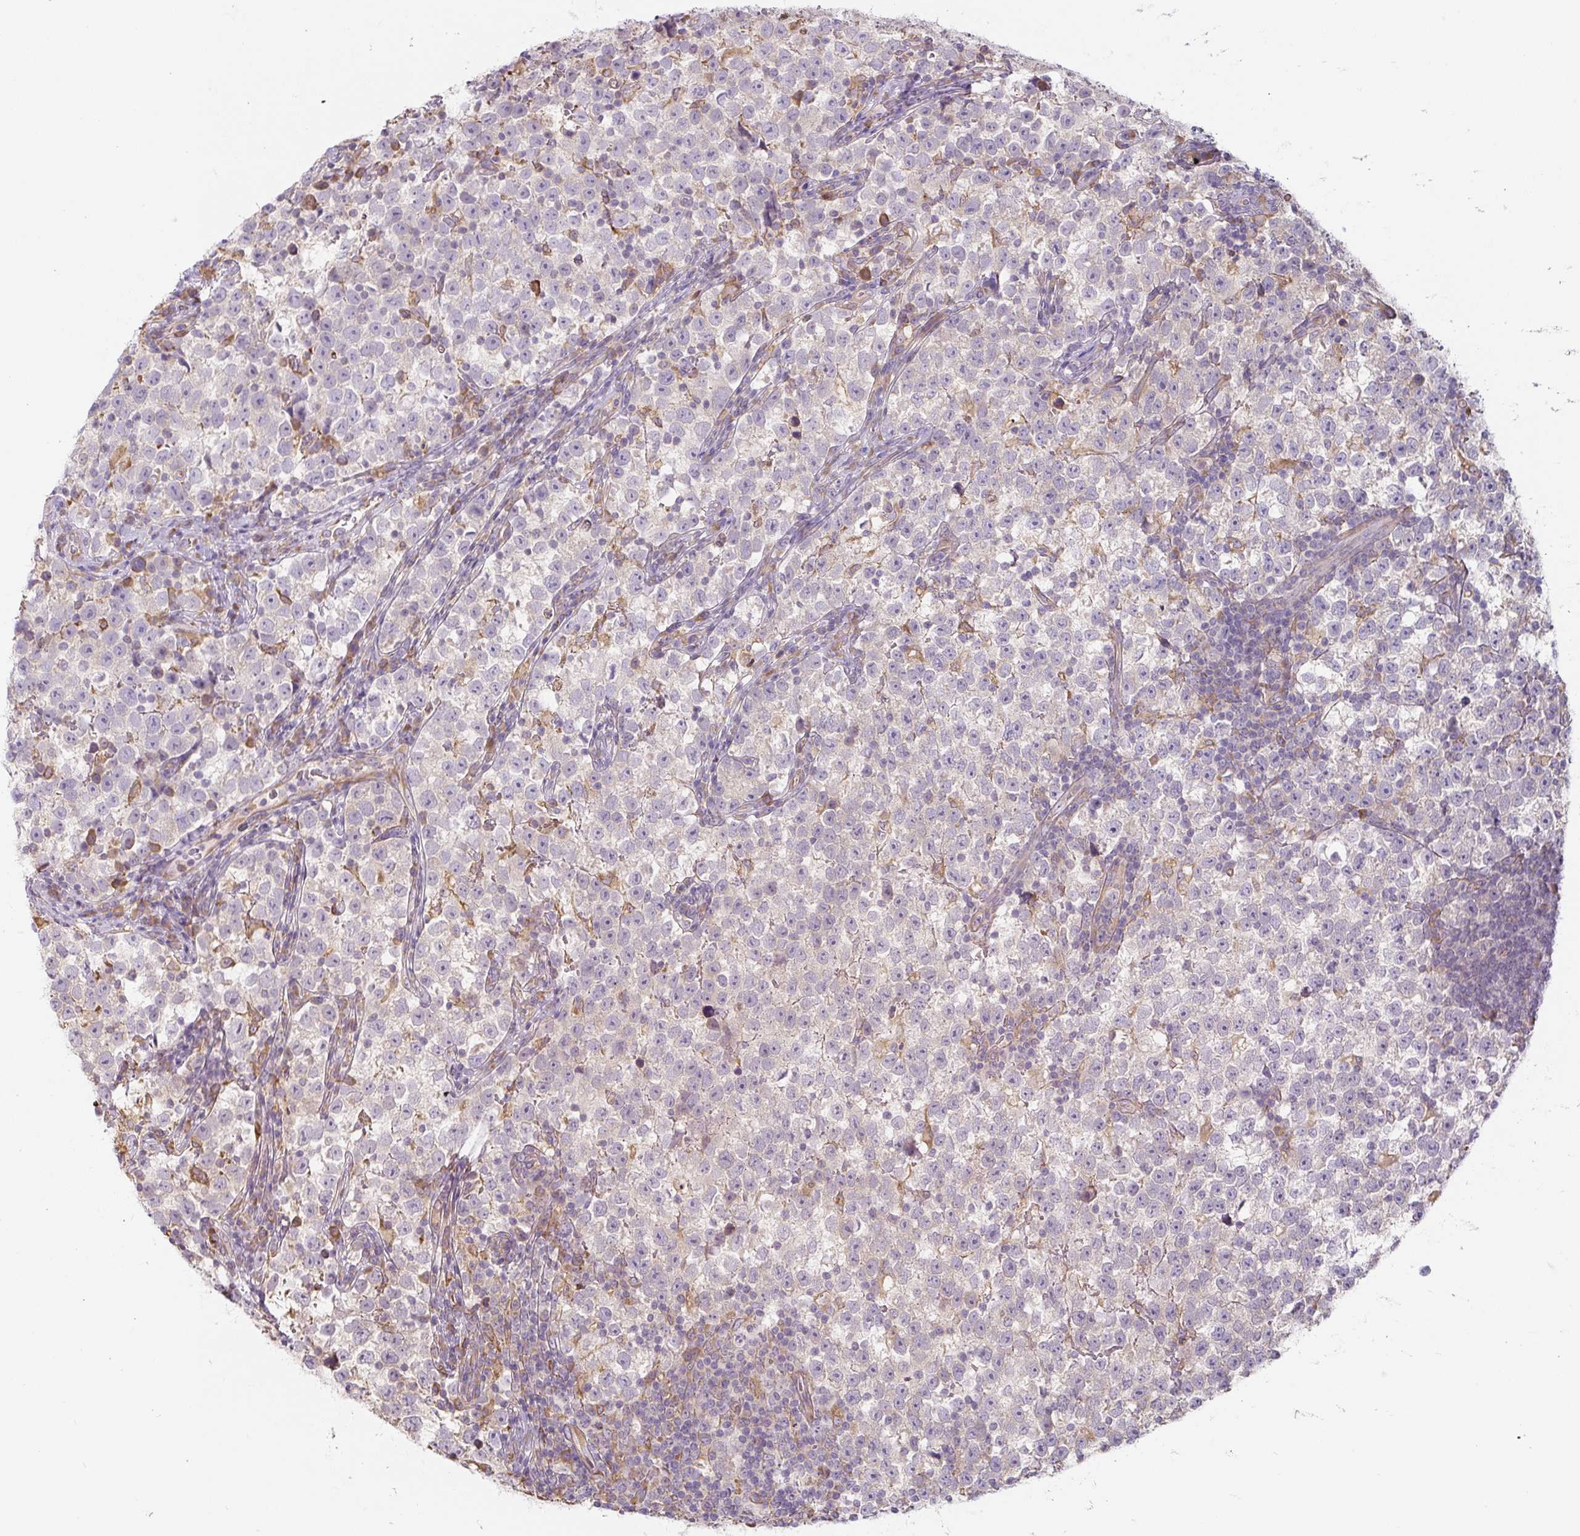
{"staining": {"intensity": "negative", "quantity": "none", "location": "none"}, "tissue": "testis cancer", "cell_type": "Tumor cells", "image_type": "cancer", "snomed": [{"axis": "morphology", "description": "Normal tissue, NOS"}, {"axis": "morphology", "description": "Seminoma, NOS"}, {"axis": "topography", "description": "Testis"}], "caption": "Immunohistochemistry (IHC) image of testis seminoma stained for a protein (brown), which exhibits no positivity in tumor cells. (Stains: DAB (3,3'-diaminobenzidine) immunohistochemistry with hematoxylin counter stain, Microscopy: brightfield microscopy at high magnification).", "gene": "RASA1", "patient": {"sex": "male", "age": 43}}